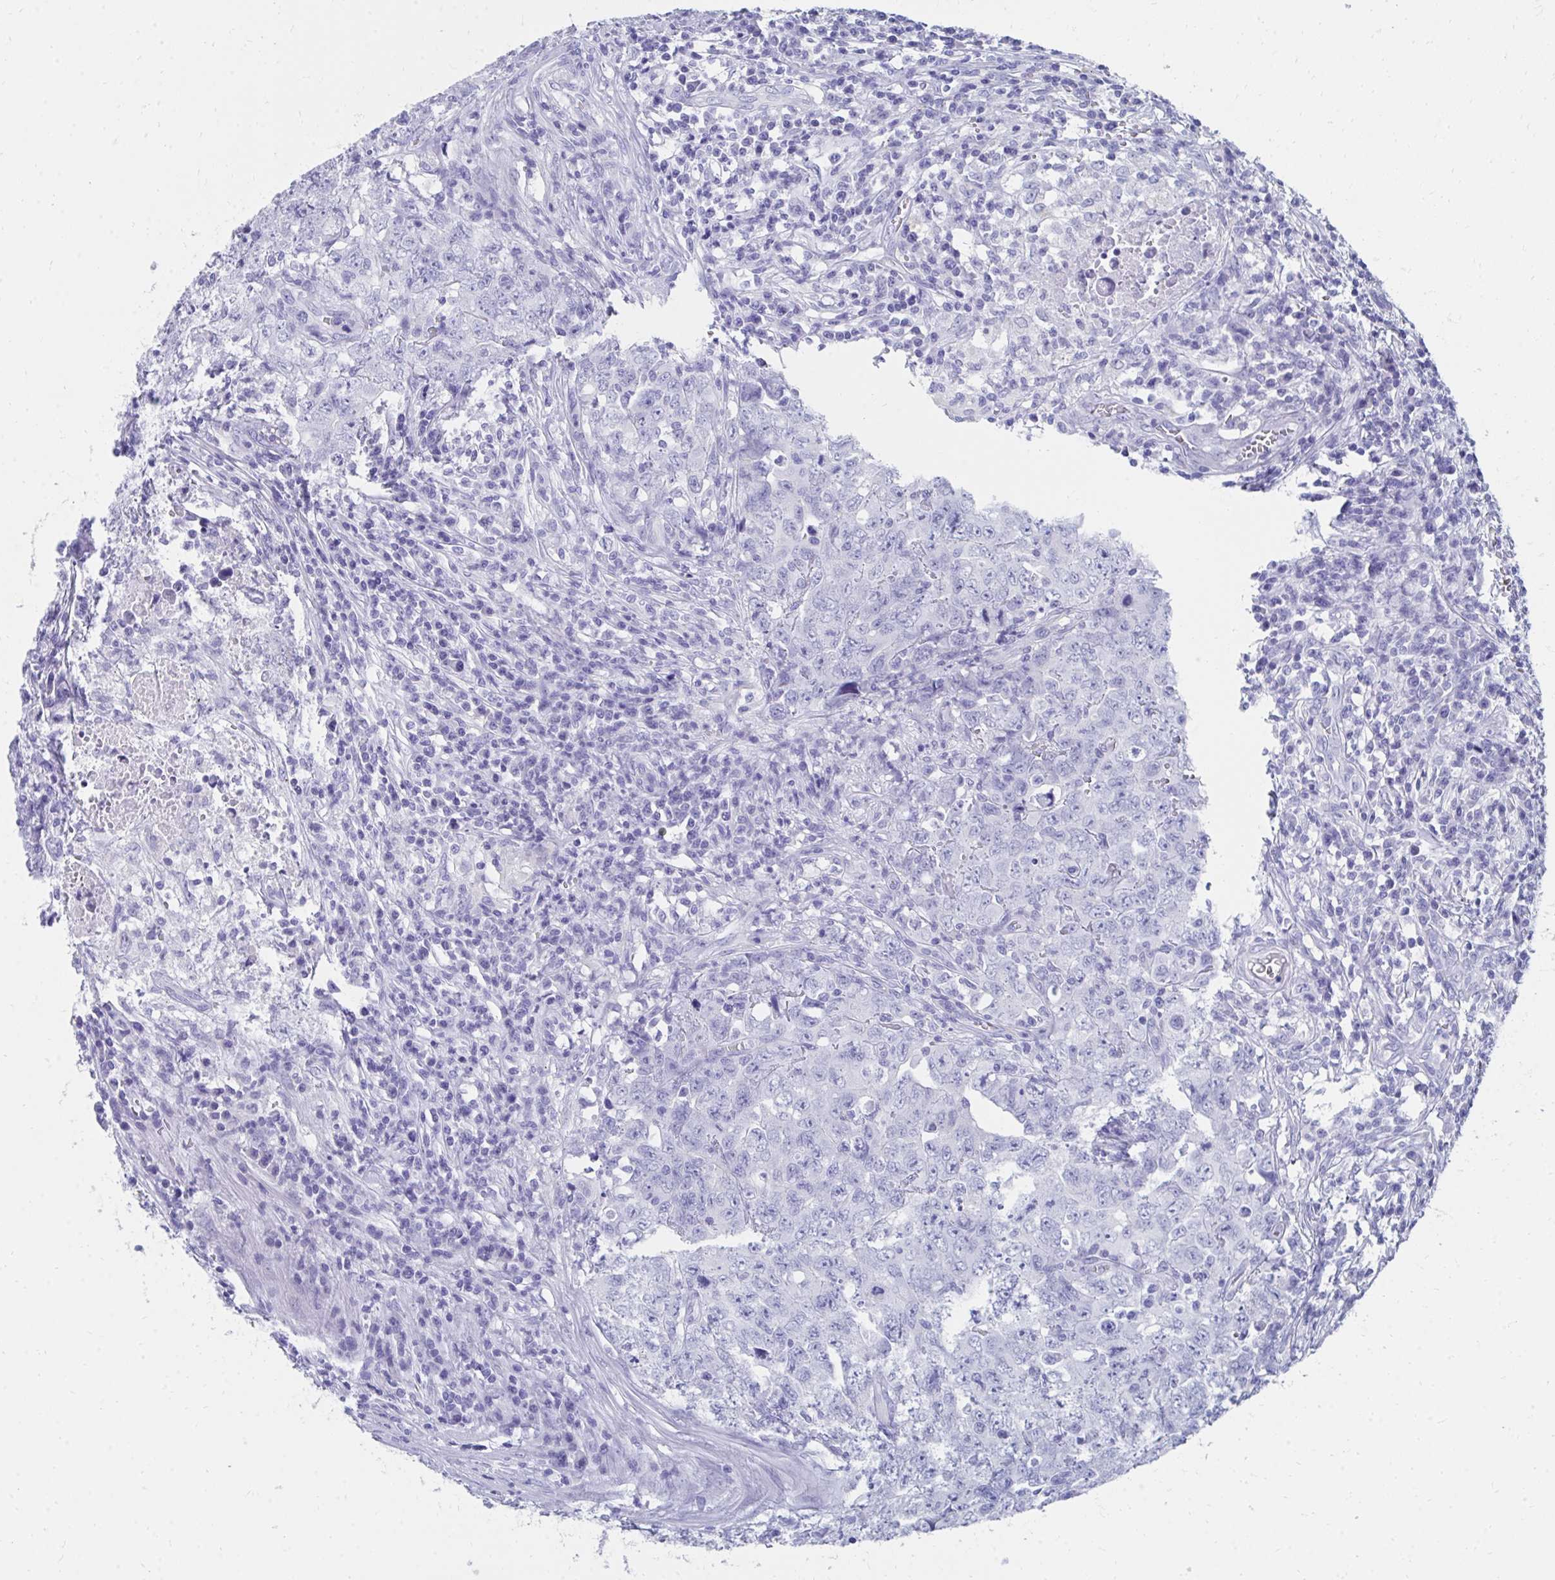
{"staining": {"intensity": "negative", "quantity": "none", "location": "none"}, "tissue": "testis cancer", "cell_type": "Tumor cells", "image_type": "cancer", "snomed": [{"axis": "morphology", "description": "Carcinoma, Embryonal, NOS"}, {"axis": "topography", "description": "Testis"}], "caption": "The image reveals no staining of tumor cells in embryonal carcinoma (testis).", "gene": "HGD", "patient": {"sex": "male", "age": 24}}